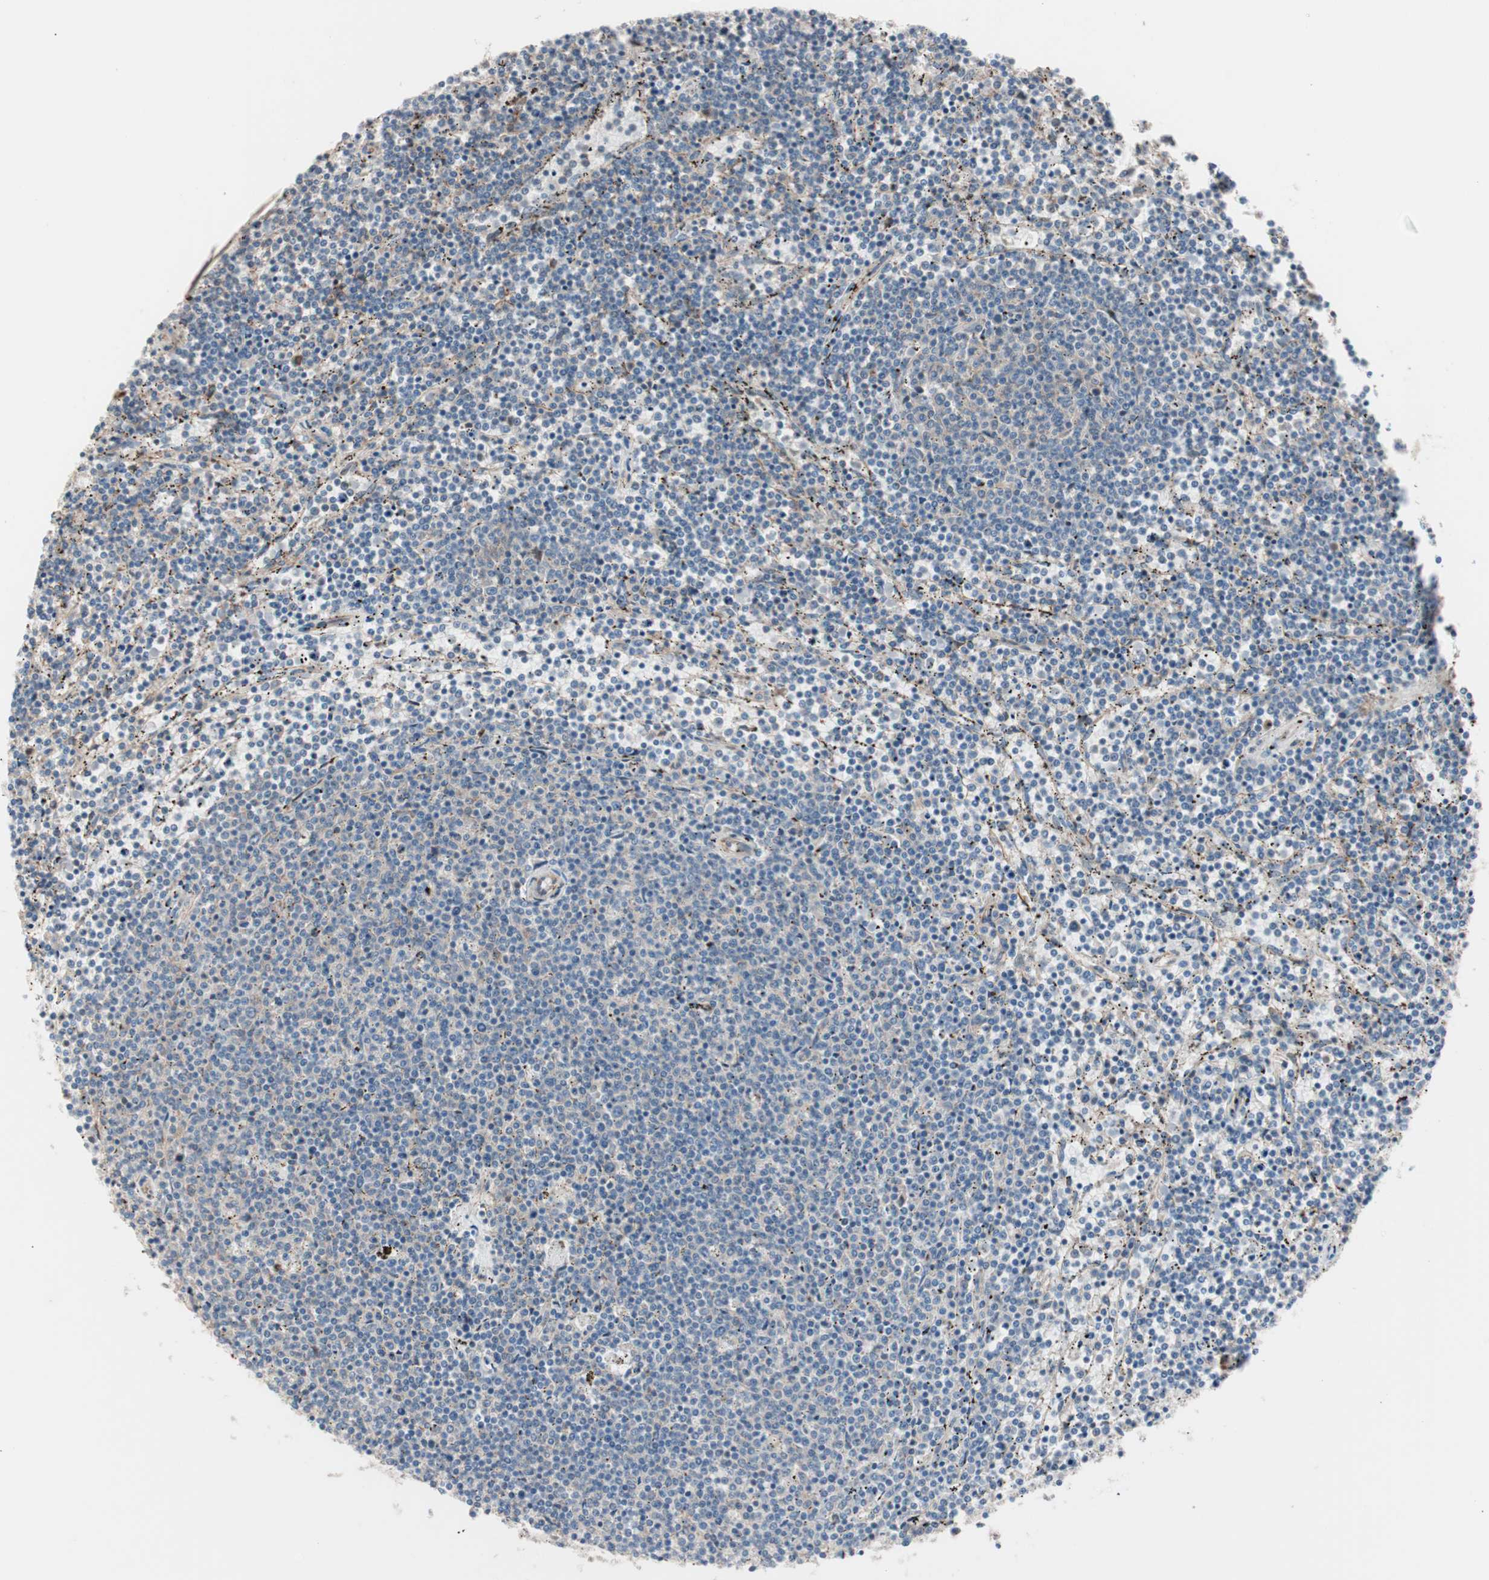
{"staining": {"intensity": "negative", "quantity": "none", "location": "none"}, "tissue": "lymphoma", "cell_type": "Tumor cells", "image_type": "cancer", "snomed": [{"axis": "morphology", "description": "Malignant lymphoma, non-Hodgkin's type, Low grade"}, {"axis": "topography", "description": "Spleen"}], "caption": "An image of human malignant lymphoma, non-Hodgkin's type (low-grade) is negative for staining in tumor cells. (DAB immunohistochemistry (IHC) with hematoxylin counter stain).", "gene": "ALG5", "patient": {"sex": "female", "age": 50}}